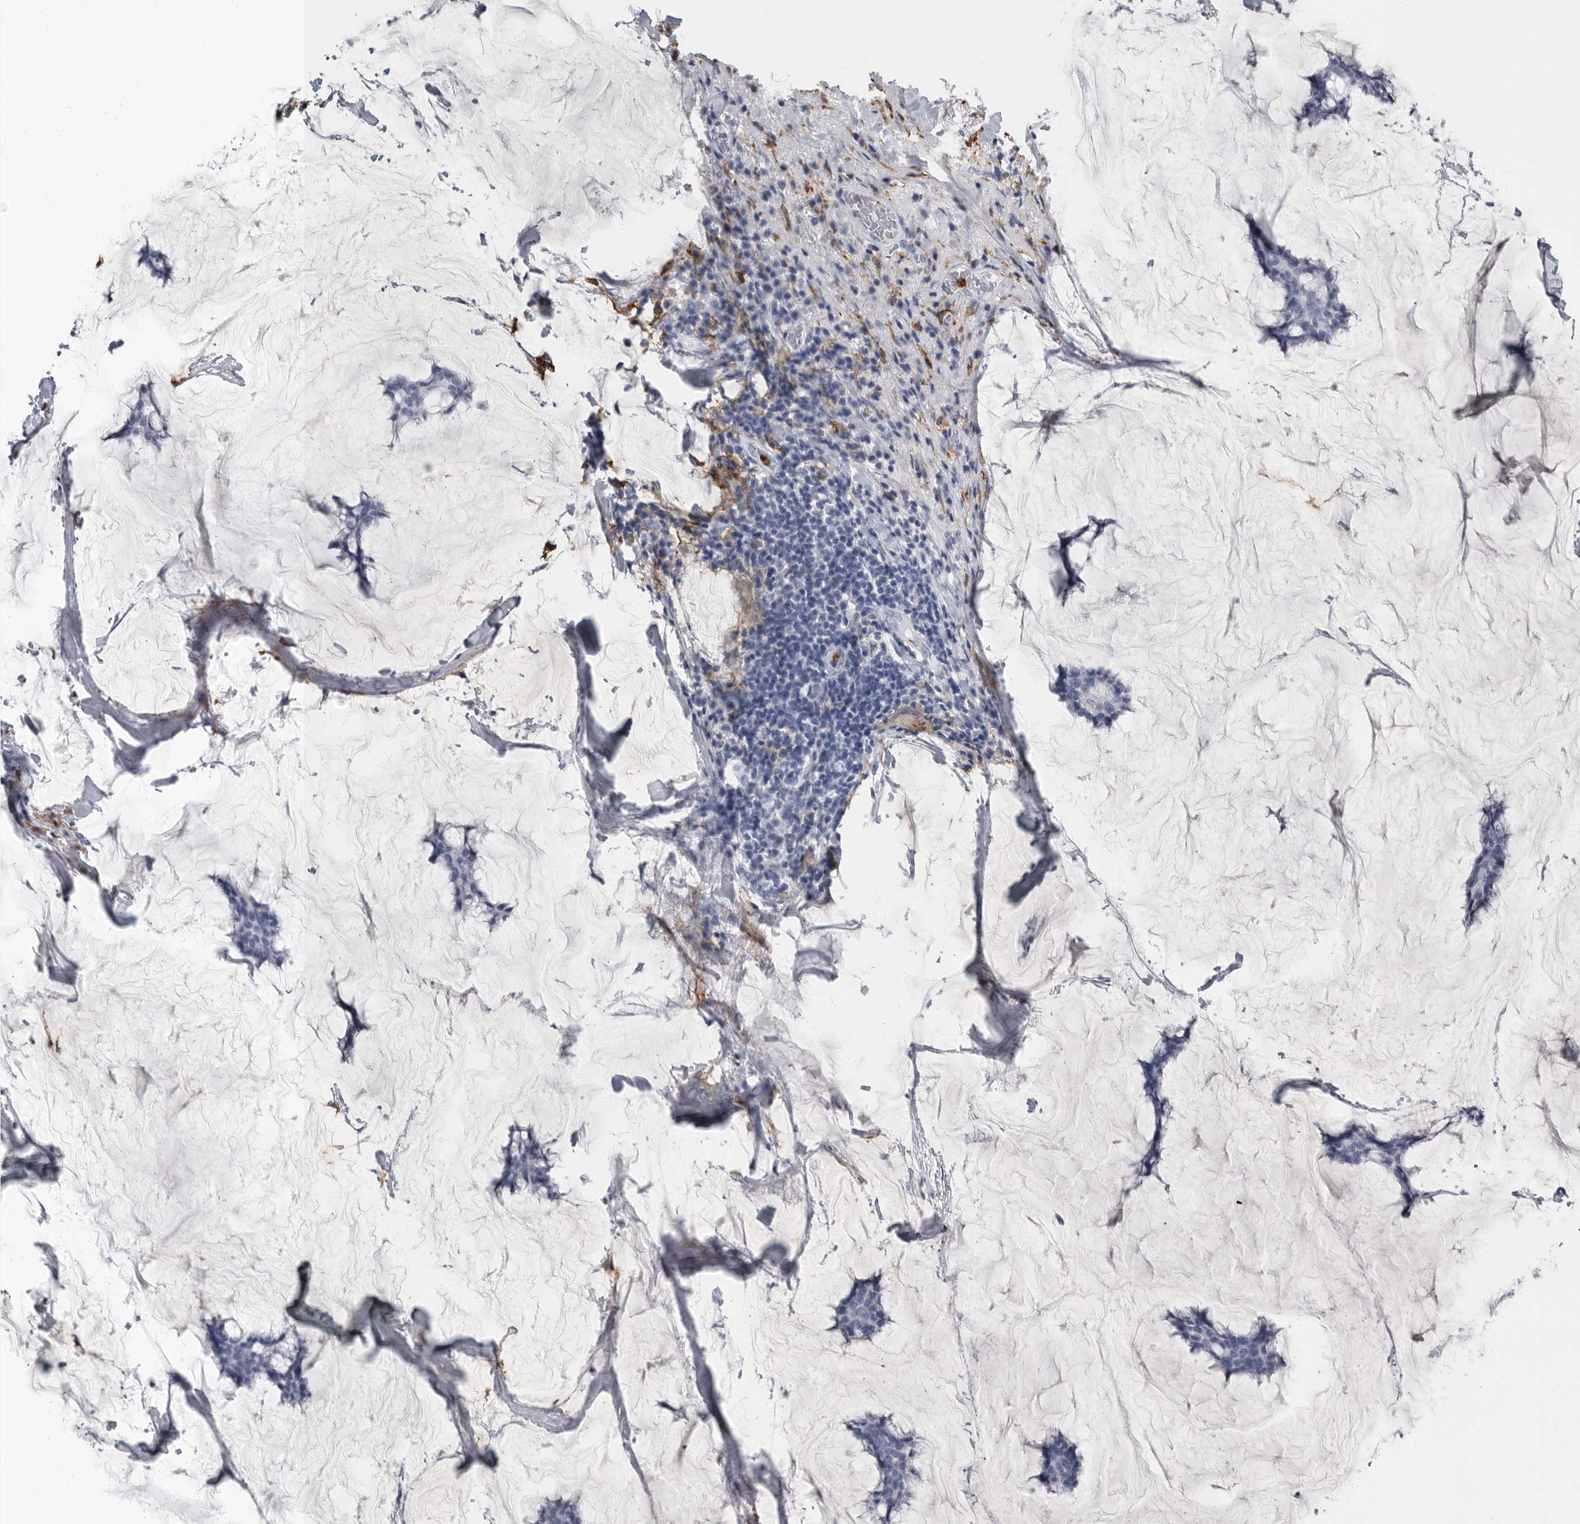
{"staining": {"intensity": "negative", "quantity": "none", "location": "none"}, "tissue": "breast cancer", "cell_type": "Tumor cells", "image_type": "cancer", "snomed": [{"axis": "morphology", "description": "Duct carcinoma"}, {"axis": "topography", "description": "Breast"}], "caption": "Immunohistochemistry histopathology image of neoplastic tissue: human breast infiltrating ductal carcinoma stained with DAB (3,3'-diaminobenzidine) reveals no significant protein staining in tumor cells. (Stains: DAB immunohistochemistry with hematoxylin counter stain, Microscopy: brightfield microscopy at high magnification).", "gene": "FCER1G", "patient": {"sex": "female", "age": 93}}